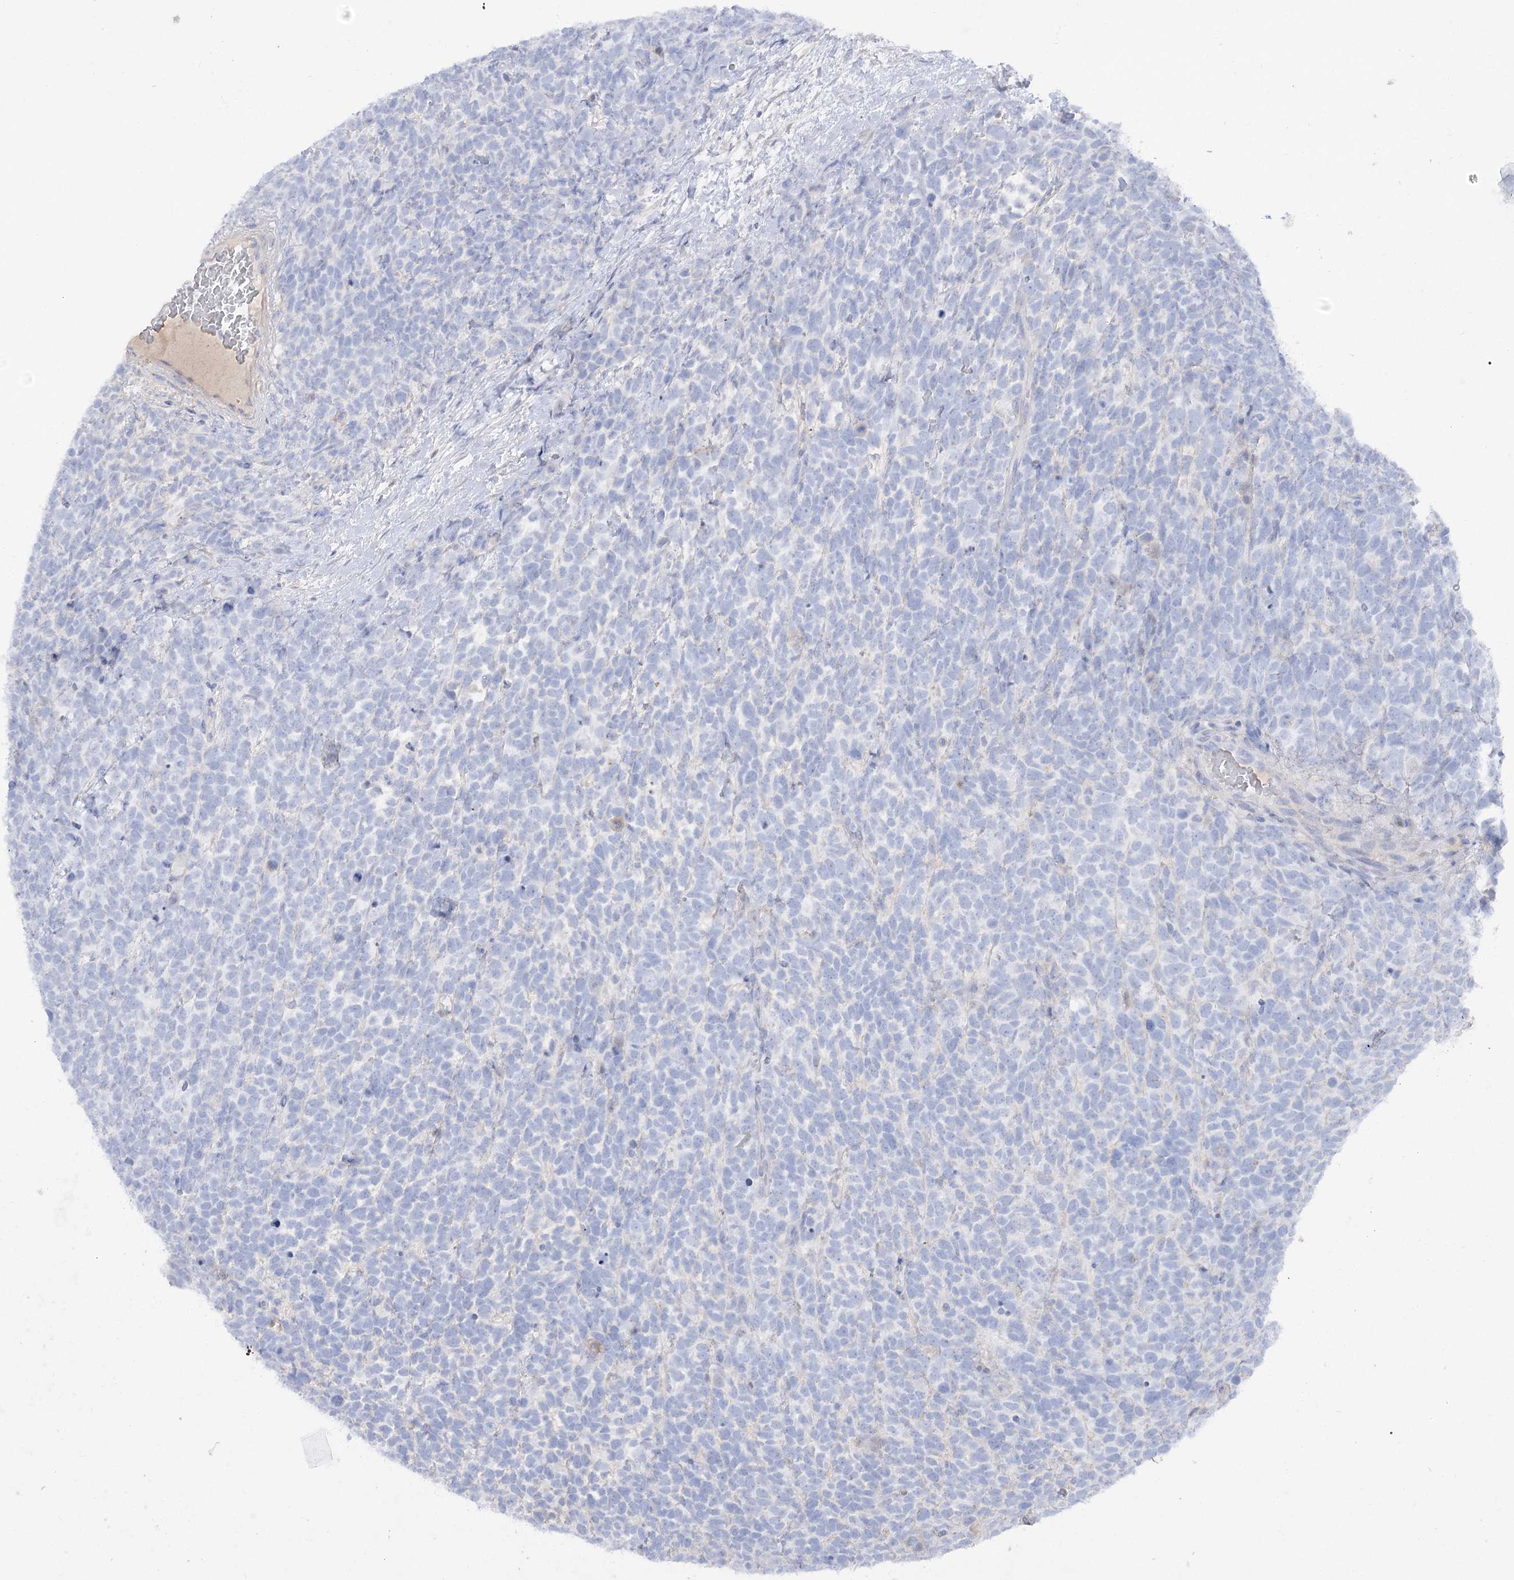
{"staining": {"intensity": "negative", "quantity": "none", "location": "none"}, "tissue": "urothelial cancer", "cell_type": "Tumor cells", "image_type": "cancer", "snomed": [{"axis": "morphology", "description": "Urothelial carcinoma, High grade"}, {"axis": "topography", "description": "Urinary bladder"}], "caption": "IHC micrograph of human high-grade urothelial carcinoma stained for a protein (brown), which demonstrates no expression in tumor cells. (DAB immunohistochemistry (IHC) with hematoxylin counter stain).", "gene": "GBF1", "patient": {"sex": "female", "age": 82}}